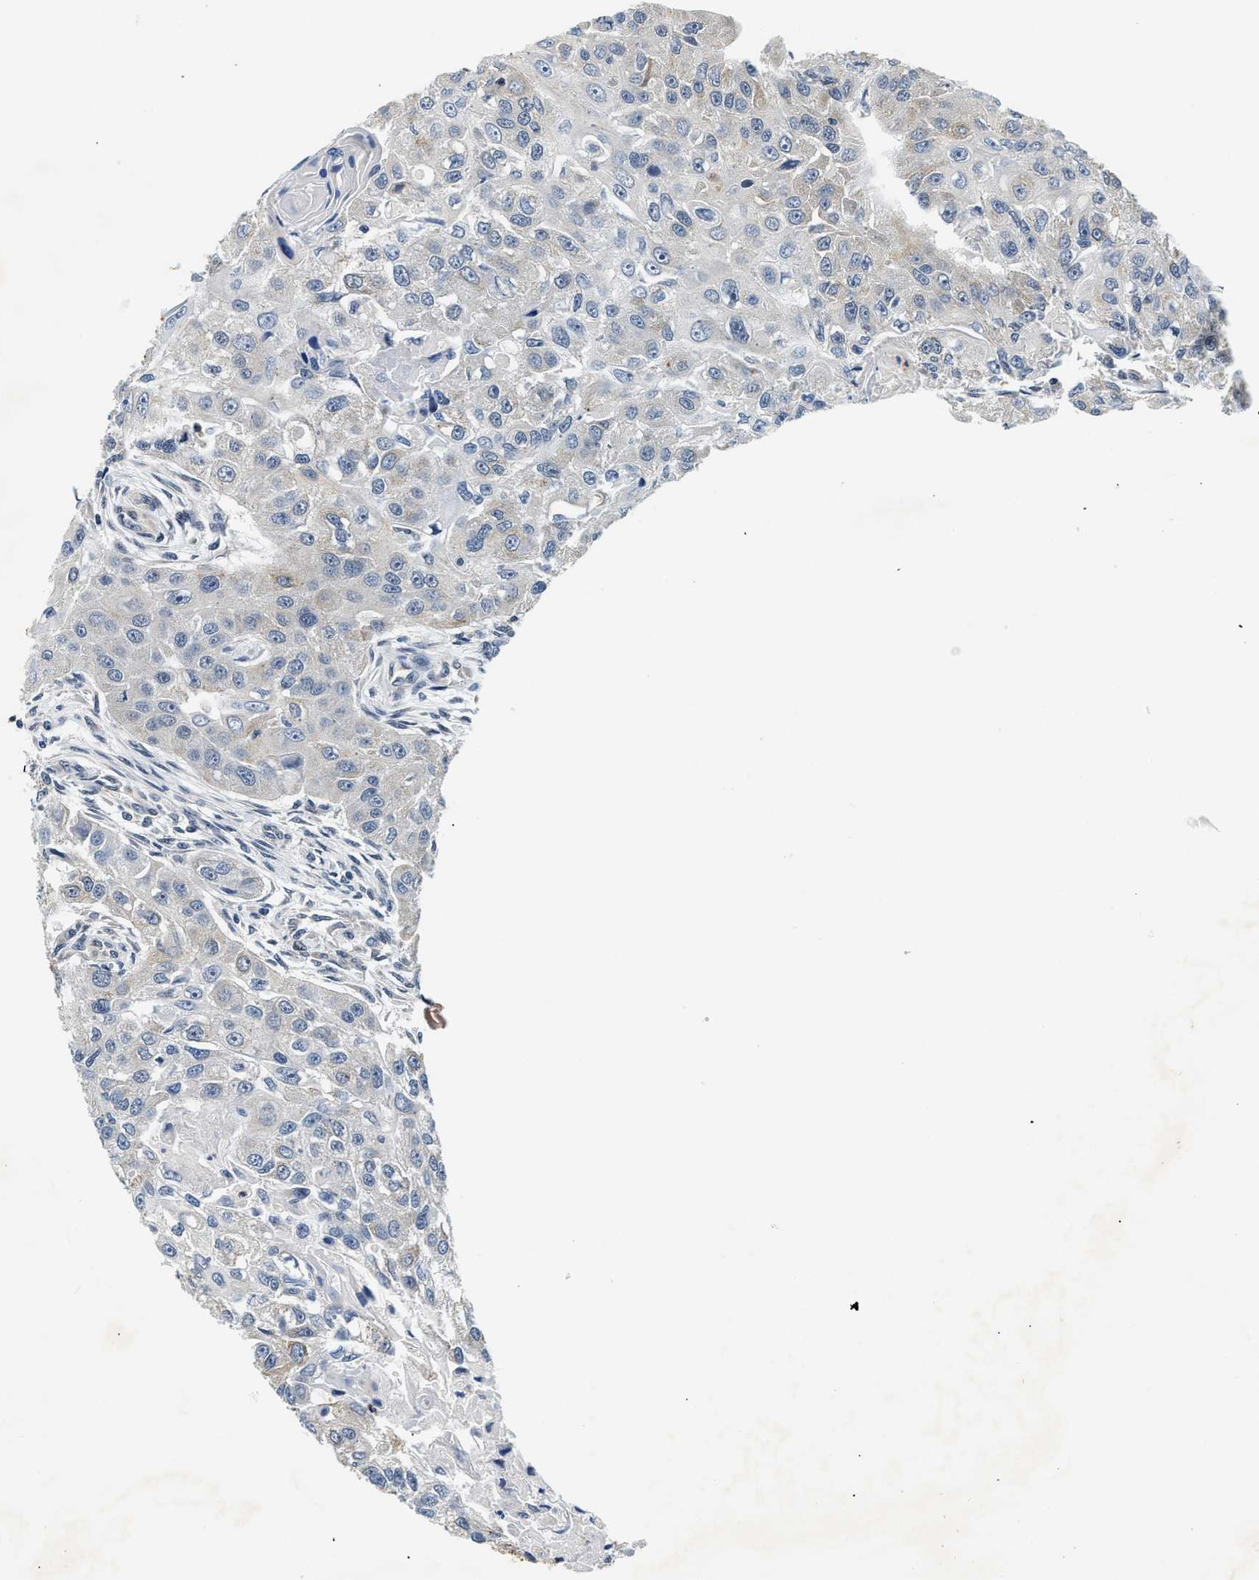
{"staining": {"intensity": "negative", "quantity": "none", "location": "none"}, "tissue": "head and neck cancer", "cell_type": "Tumor cells", "image_type": "cancer", "snomed": [{"axis": "morphology", "description": "Normal tissue, NOS"}, {"axis": "morphology", "description": "Squamous cell carcinoma, NOS"}, {"axis": "topography", "description": "Skeletal muscle"}, {"axis": "topography", "description": "Head-Neck"}], "caption": "Immunohistochemistry (IHC) histopathology image of human squamous cell carcinoma (head and neck) stained for a protein (brown), which exhibits no positivity in tumor cells.", "gene": "SMAD4", "patient": {"sex": "male", "age": 51}}